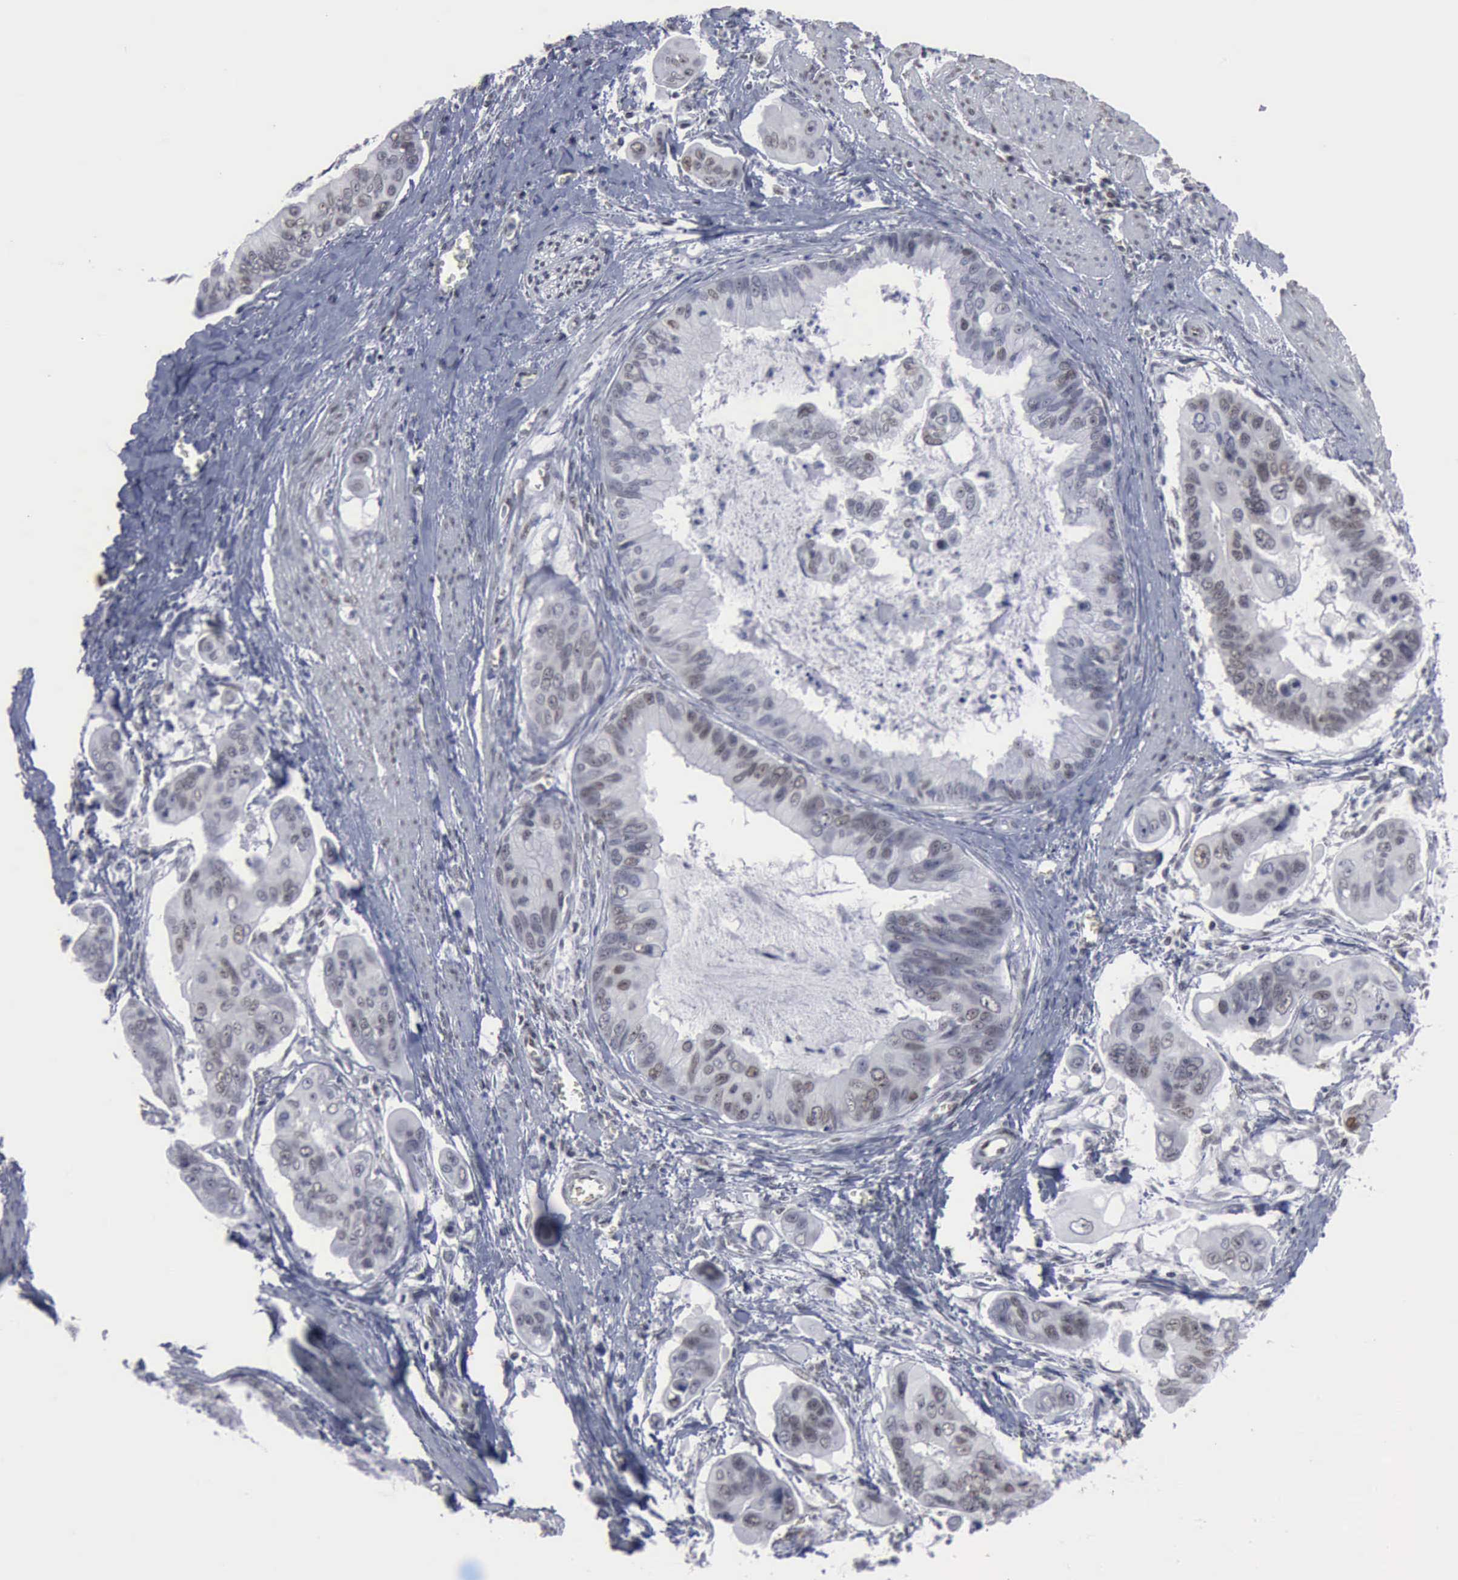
{"staining": {"intensity": "strong", "quantity": "25%-75%", "location": "nuclear"}, "tissue": "stomach cancer", "cell_type": "Tumor cells", "image_type": "cancer", "snomed": [{"axis": "morphology", "description": "Adenocarcinoma, NOS"}, {"axis": "topography", "description": "Stomach, upper"}], "caption": "Human stomach adenocarcinoma stained with a brown dye exhibits strong nuclear positive staining in about 25%-75% of tumor cells.", "gene": "XPA", "patient": {"sex": "male", "age": 80}}